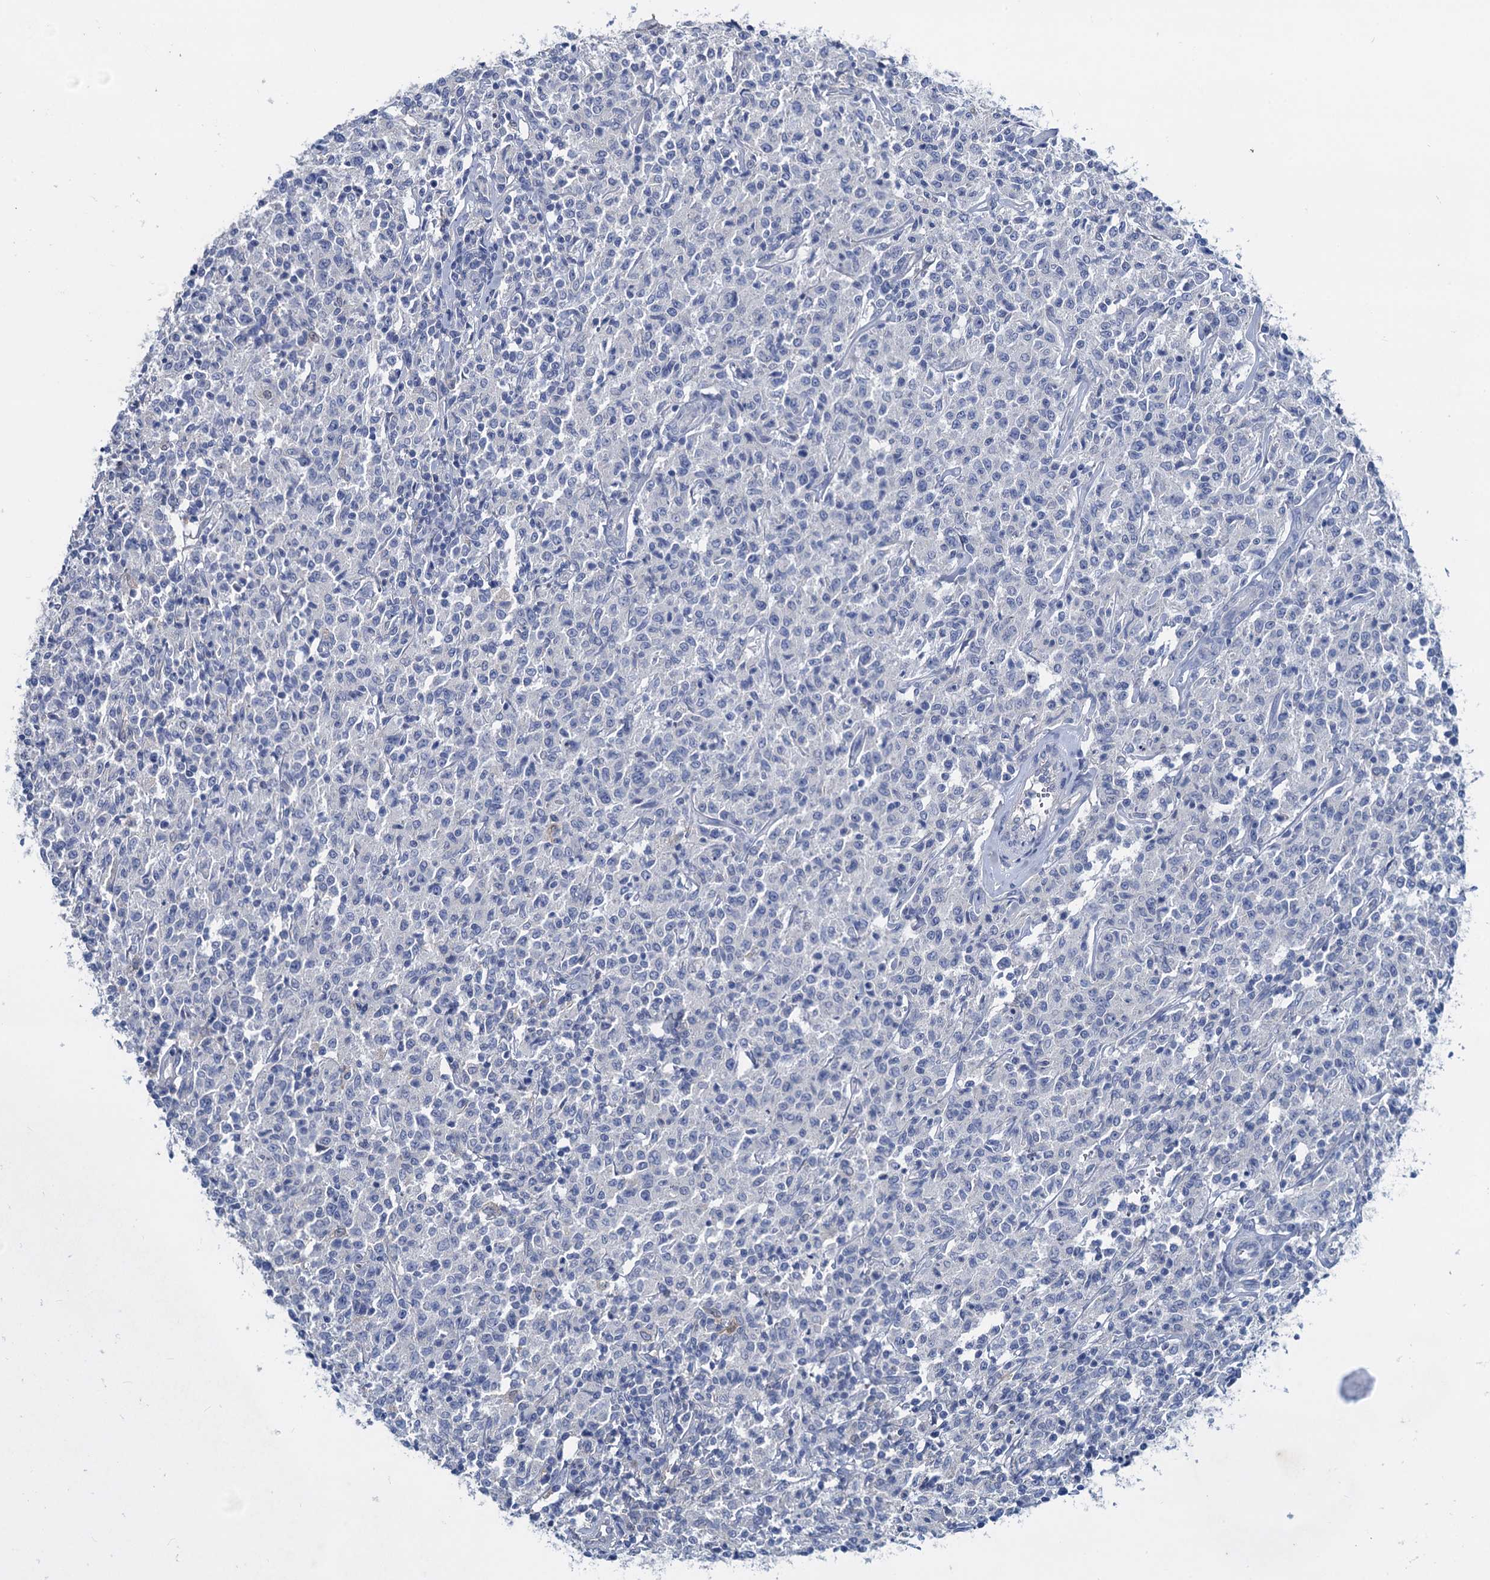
{"staining": {"intensity": "negative", "quantity": "none", "location": "none"}, "tissue": "lymphoma", "cell_type": "Tumor cells", "image_type": "cancer", "snomed": [{"axis": "morphology", "description": "Malignant lymphoma, non-Hodgkin's type, Low grade"}, {"axis": "topography", "description": "Small intestine"}], "caption": "Protein analysis of lymphoma reveals no significant positivity in tumor cells.", "gene": "RTKN2", "patient": {"sex": "female", "age": 59}}